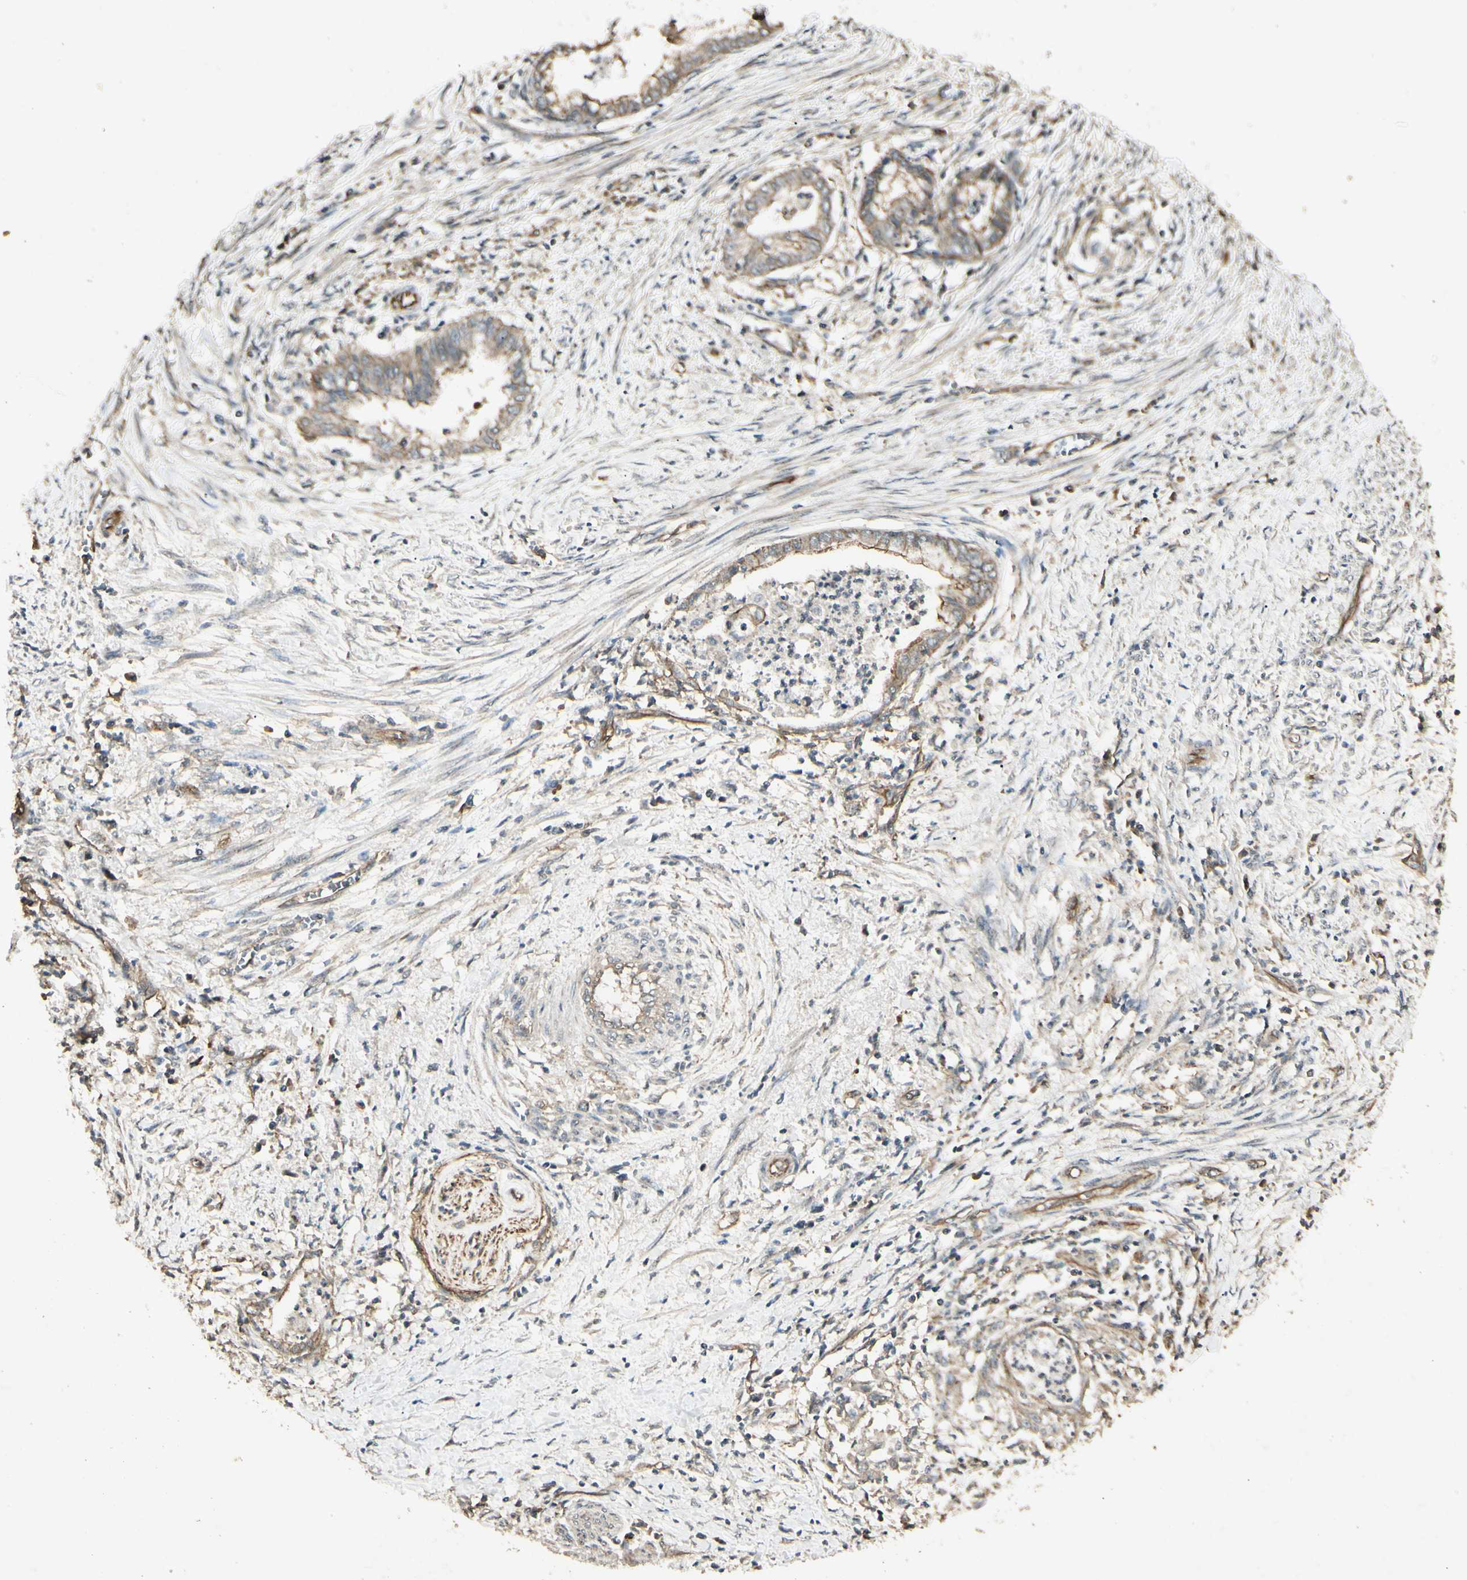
{"staining": {"intensity": "weak", "quantity": ">75%", "location": "cytoplasmic/membranous"}, "tissue": "endometrial cancer", "cell_type": "Tumor cells", "image_type": "cancer", "snomed": [{"axis": "morphology", "description": "Necrosis, NOS"}, {"axis": "morphology", "description": "Adenocarcinoma, NOS"}, {"axis": "topography", "description": "Endometrium"}], "caption": "IHC histopathology image of neoplastic tissue: human adenocarcinoma (endometrial) stained using IHC shows low levels of weak protein expression localized specifically in the cytoplasmic/membranous of tumor cells, appearing as a cytoplasmic/membranous brown color.", "gene": "RNF180", "patient": {"sex": "female", "age": 79}}